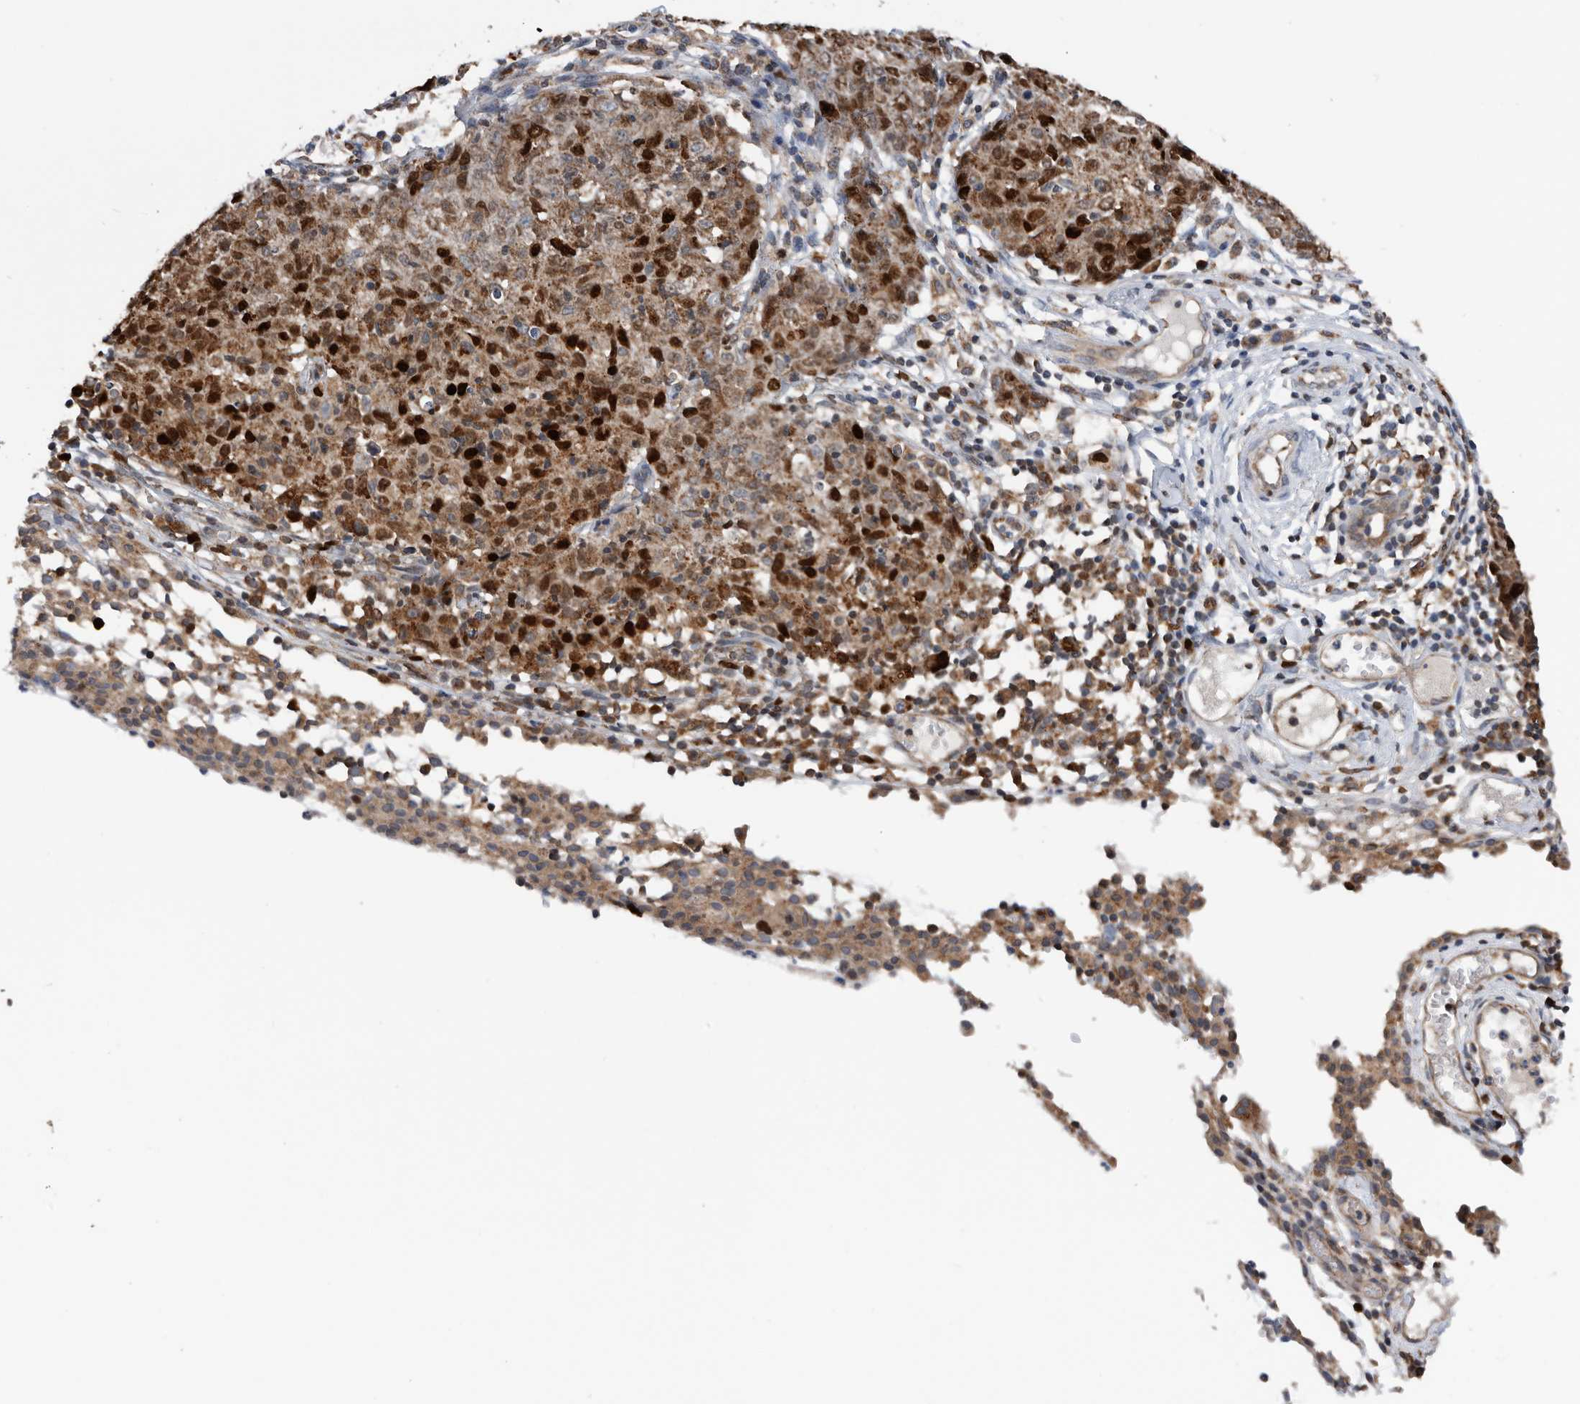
{"staining": {"intensity": "strong", "quantity": ">75%", "location": "cytoplasmic/membranous,nuclear"}, "tissue": "ovarian cancer", "cell_type": "Tumor cells", "image_type": "cancer", "snomed": [{"axis": "morphology", "description": "Carcinoma, endometroid"}, {"axis": "topography", "description": "Ovary"}], "caption": "Human endometroid carcinoma (ovarian) stained with a brown dye exhibits strong cytoplasmic/membranous and nuclear positive expression in about >75% of tumor cells.", "gene": "ATAD2", "patient": {"sex": "female", "age": 42}}